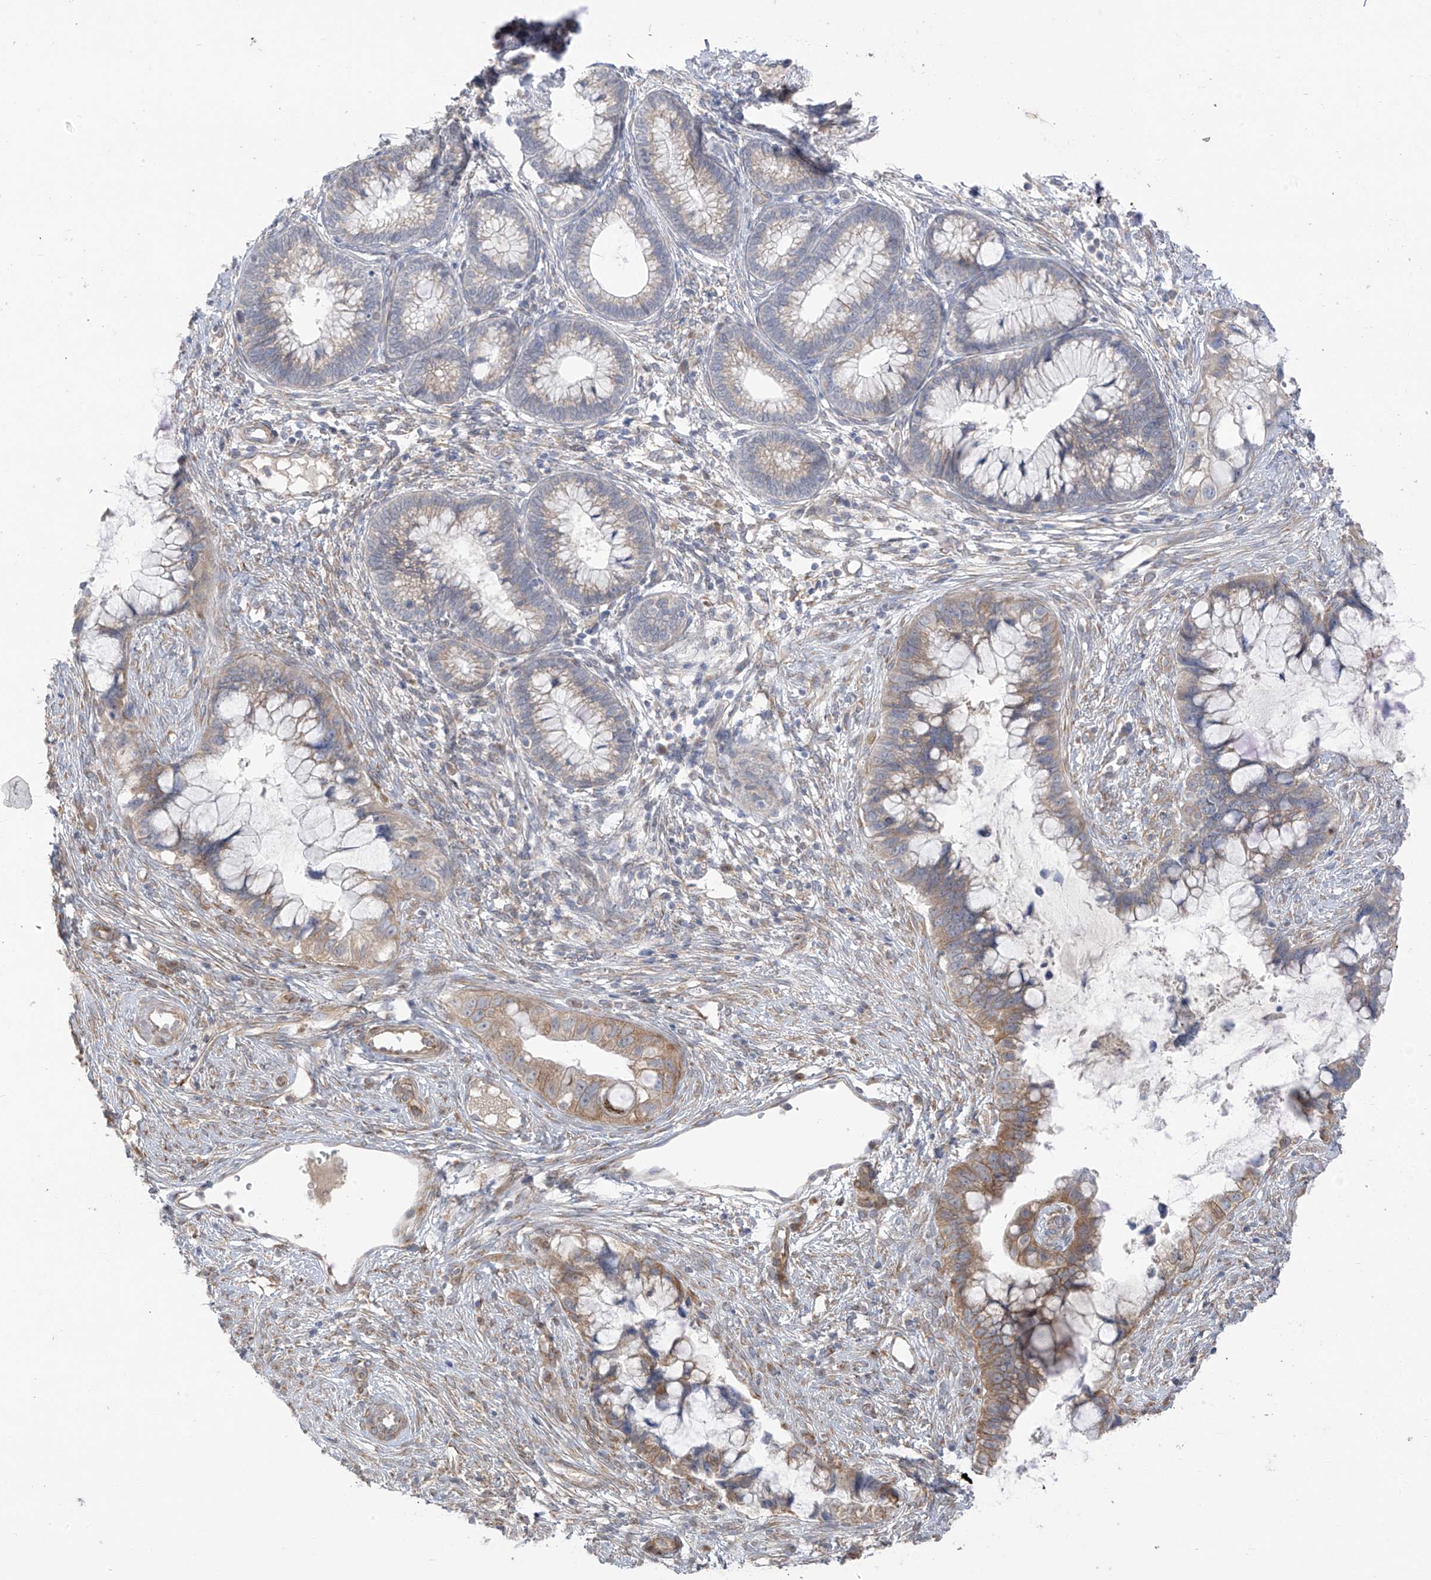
{"staining": {"intensity": "moderate", "quantity": "<25%", "location": "cytoplasmic/membranous"}, "tissue": "cervical cancer", "cell_type": "Tumor cells", "image_type": "cancer", "snomed": [{"axis": "morphology", "description": "Adenocarcinoma, NOS"}, {"axis": "topography", "description": "Cervix"}], "caption": "Immunohistochemical staining of cervical adenocarcinoma demonstrates moderate cytoplasmic/membranous protein expression in approximately <25% of tumor cells.", "gene": "NALCN", "patient": {"sex": "female", "age": 44}}